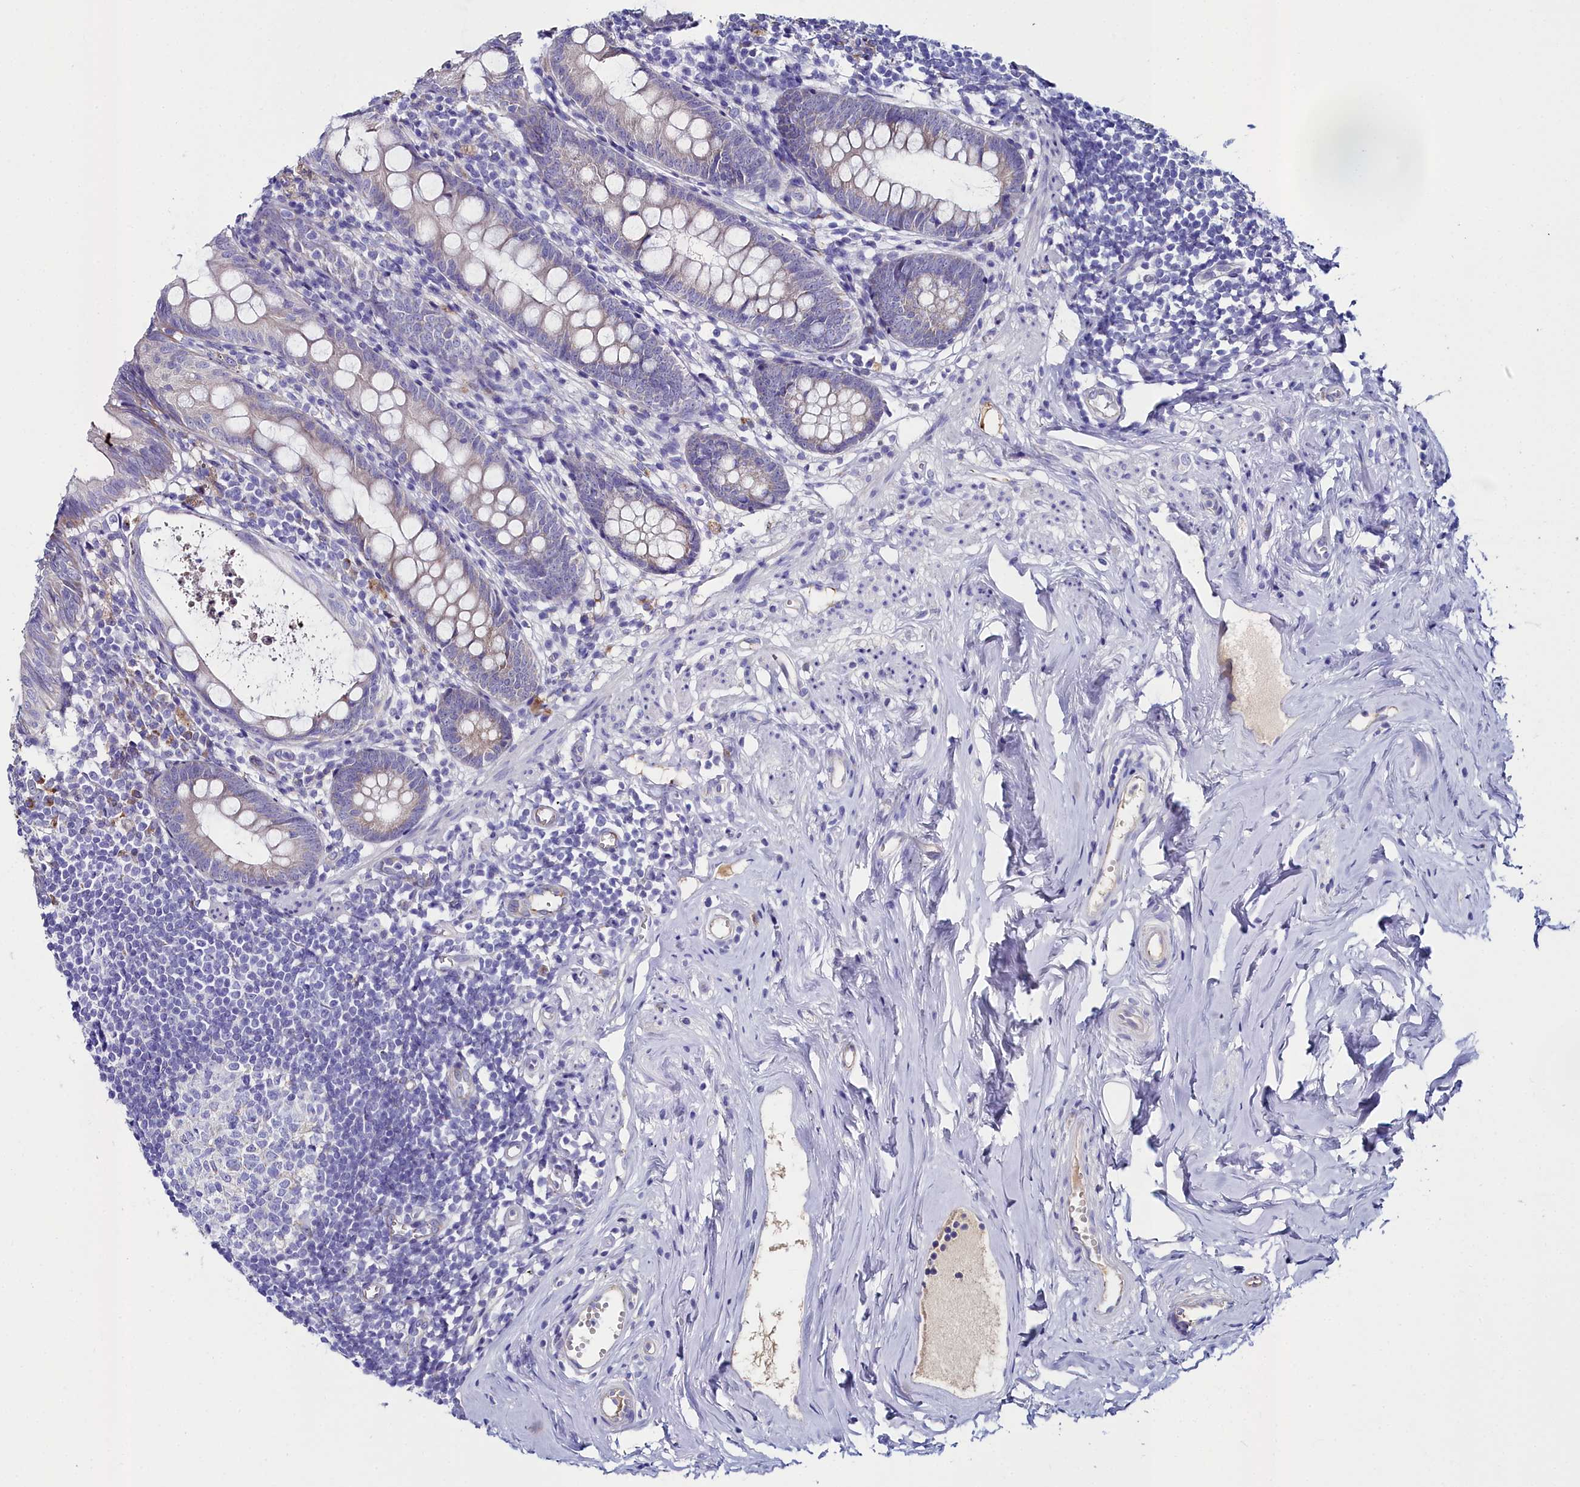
{"staining": {"intensity": "weak", "quantity": "<25%", "location": "cytoplasmic/membranous"}, "tissue": "appendix", "cell_type": "Glandular cells", "image_type": "normal", "snomed": [{"axis": "morphology", "description": "Normal tissue, NOS"}, {"axis": "topography", "description": "Appendix"}], "caption": "Immunohistochemistry image of unremarkable appendix: appendix stained with DAB shows no significant protein staining in glandular cells. (Brightfield microscopy of DAB immunohistochemistry at high magnification).", "gene": "SLC49A3", "patient": {"sex": "female", "age": 51}}